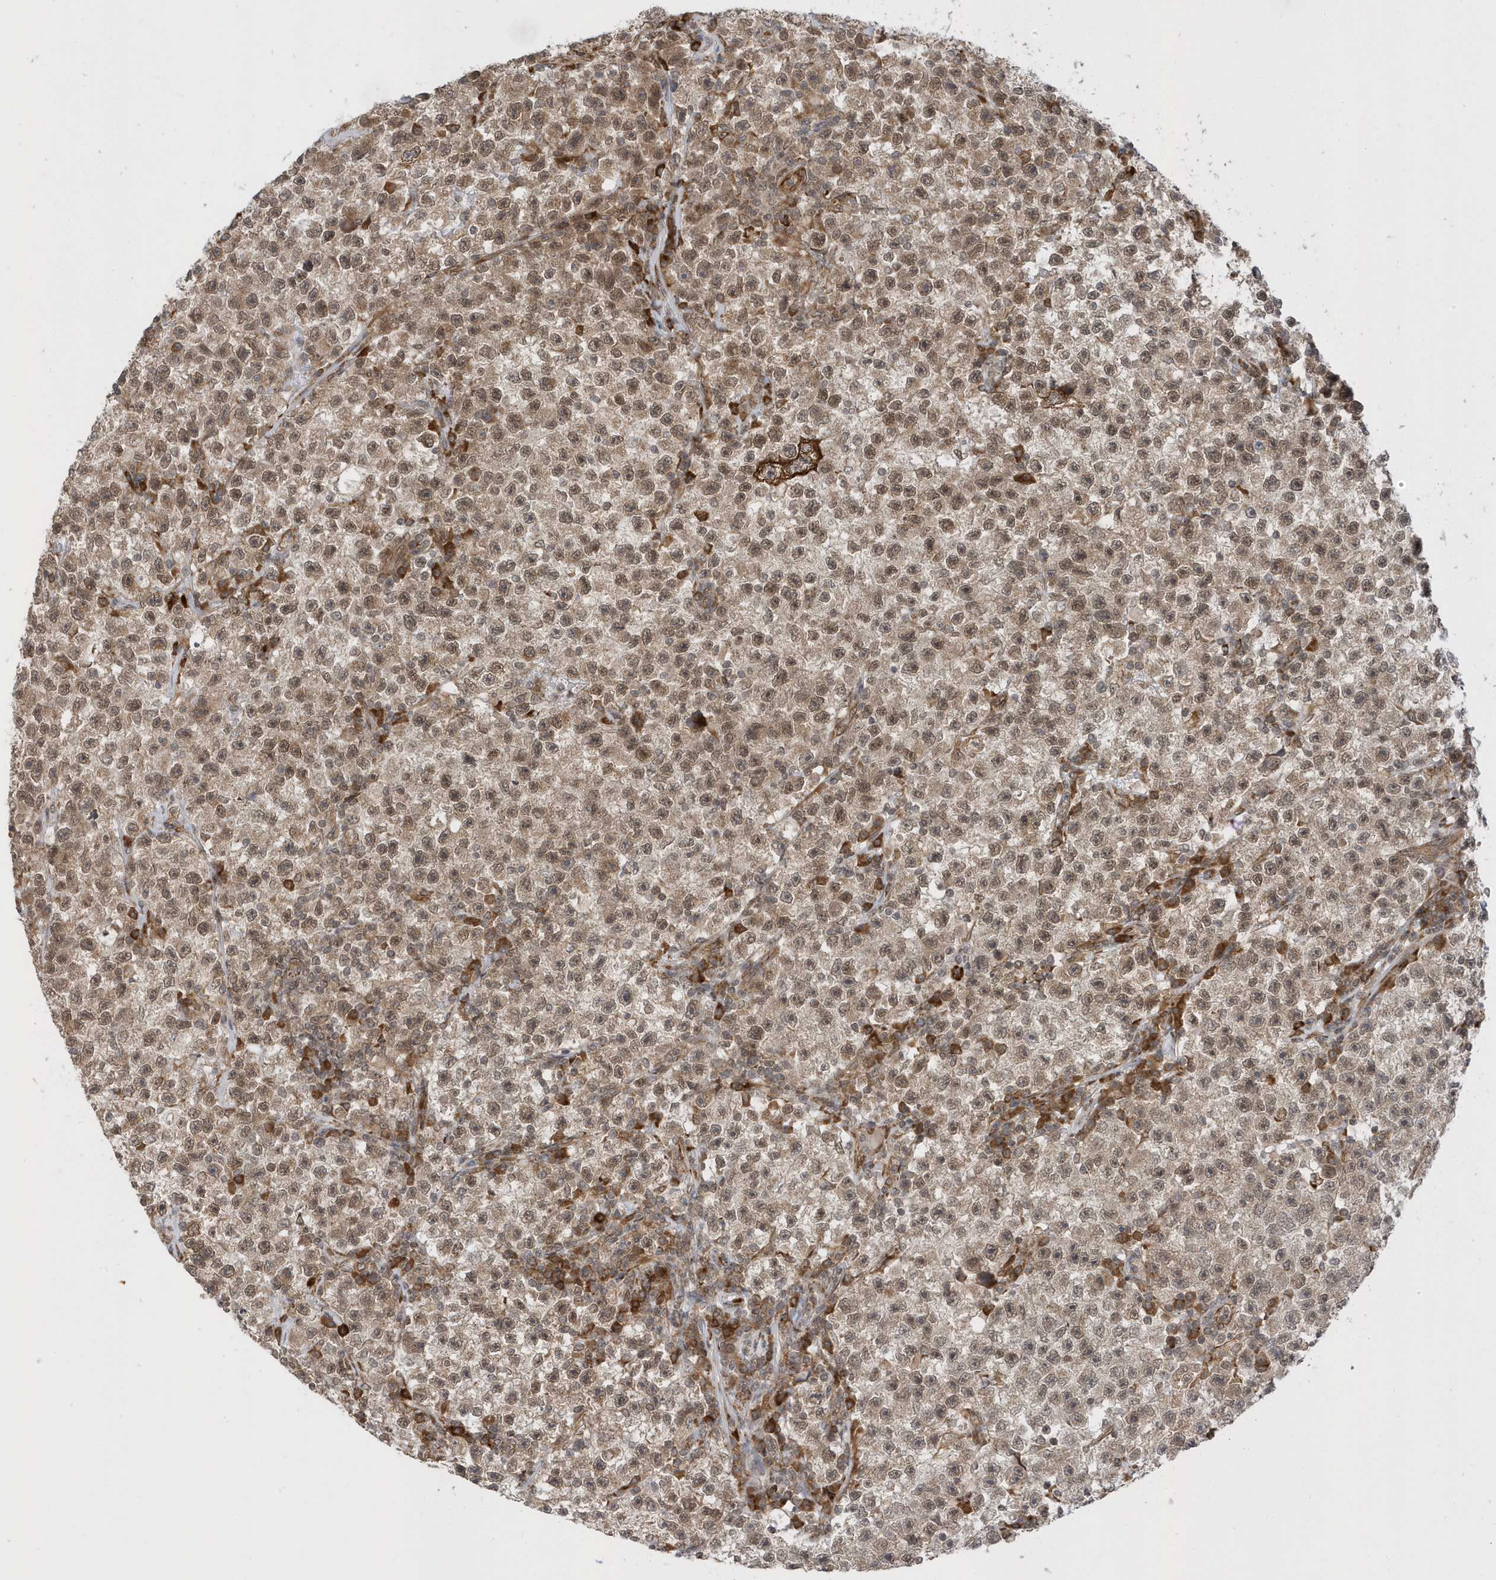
{"staining": {"intensity": "moderate", "quantity": ">75%", "location": "cytoplasmic/membranous,nuclear"}, "tissue": "testis cancer", "cell_type": "Tumor cells", "image_type": "cancer", "snomed": [{"axis": "morphology", "description": "Seminoma, NOS"}, {"axis": "topography", "description": "Testis"}], "caption": "This micrograph exhibits testis seminoma stained with immunohistochemistry to label a protein in brown. The cytoplasmic/membranous and nuclear of tumor cells show moderate positivity for the protein. Nuclei are counter-stained blue.", "gene": "METTL21A", "patient": {"sex": "male", "age": 22}}